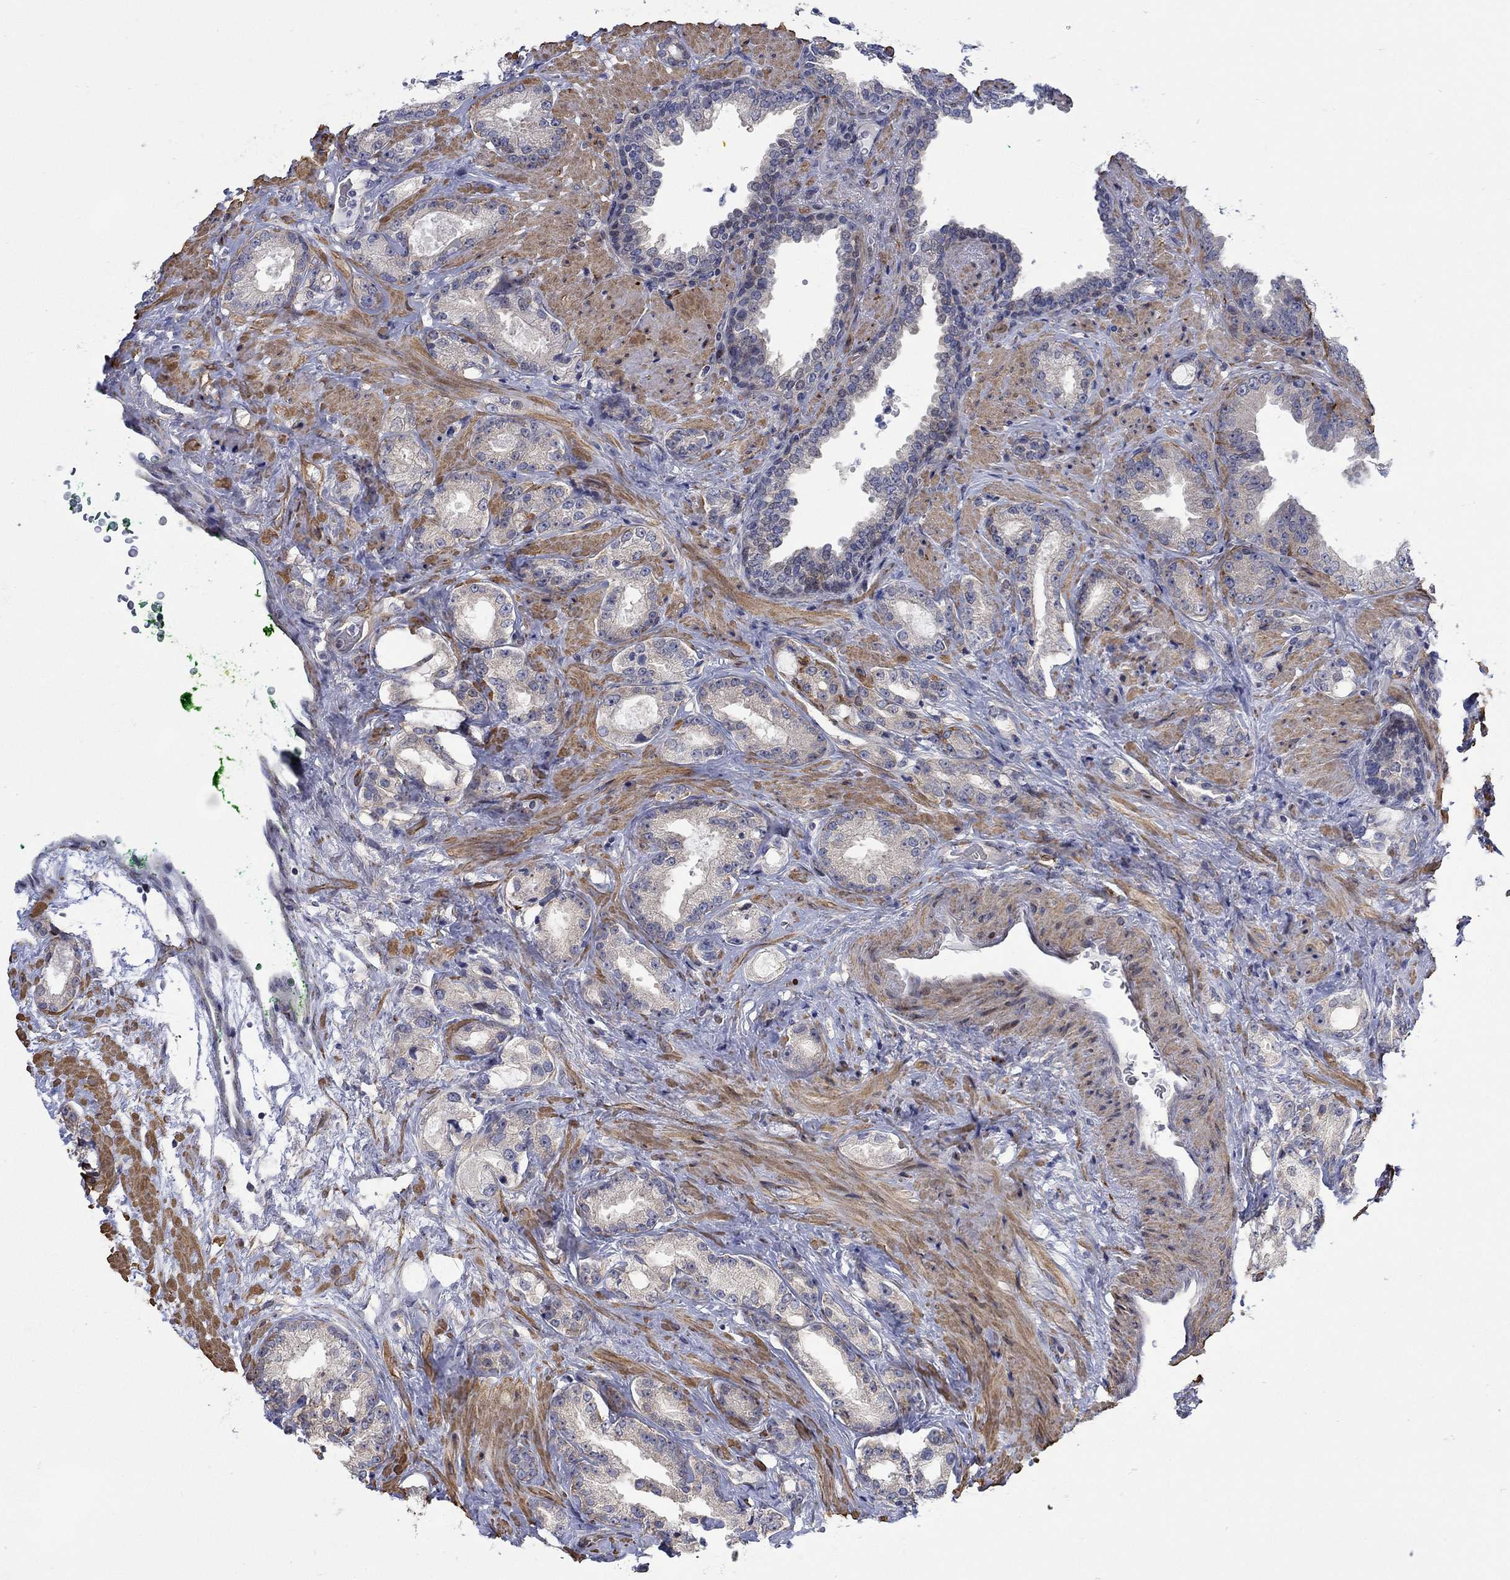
{"staining": {"intensity": "weak", "quantity": "<25%", "location": "cytoplasmic/membranous"}, "tissue": "prostate cancer", "cell_type": "Tumor cells", "image_type": "cancer", "snomed": [{"axis": "morphology", "description": "Adenocarcinoma, Low grade"}, {"axis": "topography", "description": "Prostate"}], "caption": "Immunohistochemistry (IHC) of human prostate cancer (adenocarcinoma (low-grade)) exhibits no expression in tumor cells.", "gene": "SCN7A", "patient": {"sex": "male", "age": 68}}